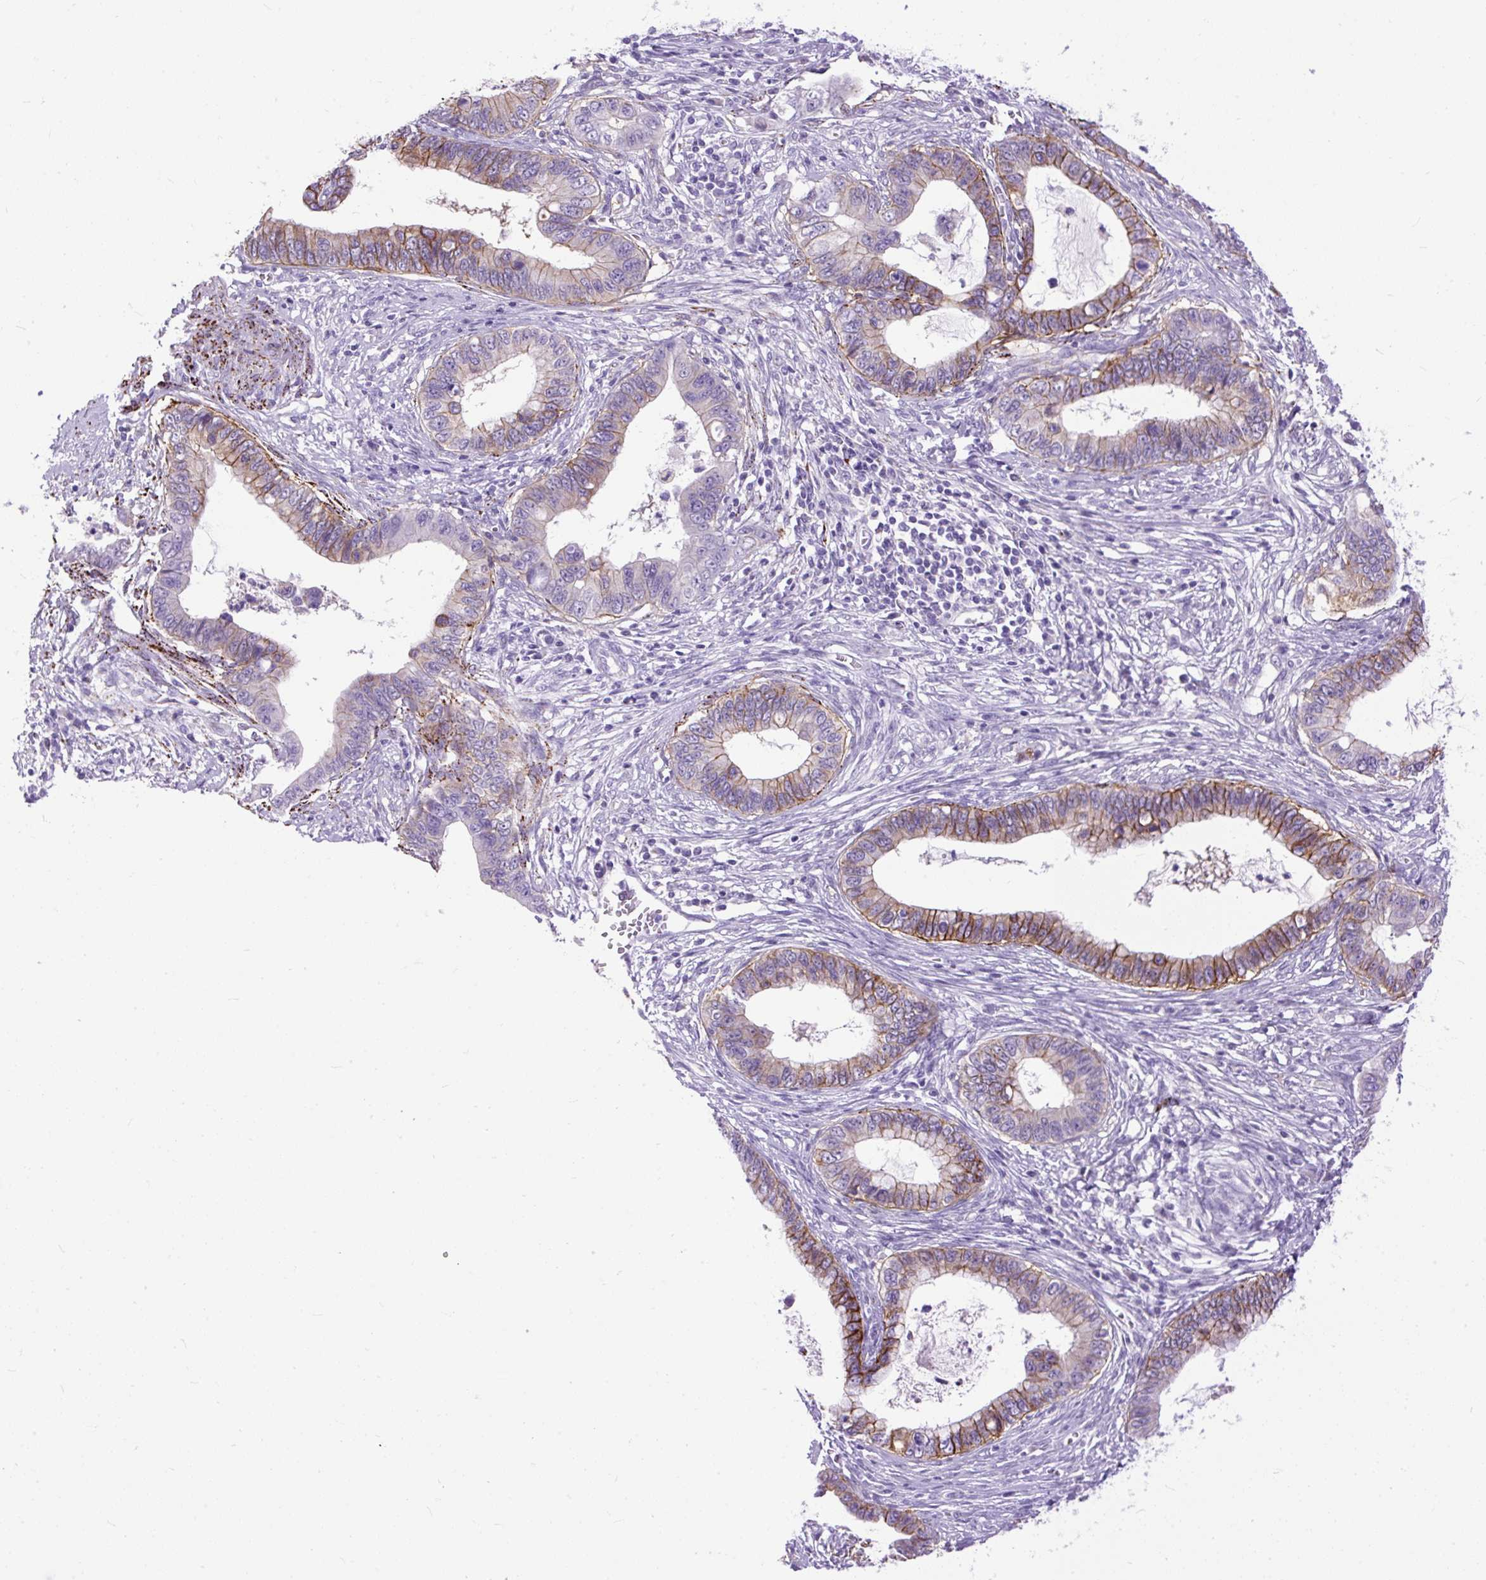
{"staining": {"intensity": "moderate", "quantity": "25%-75%", "location": "cytoplasmic/membranous"}, "tissue": "cervical cancer", "cell_type": "Tumor cells", "image_type": "cancer", "snomed": [{"axis": "morphology", "description": "Adenocarcinoma, NOS"}, {"axis": "topography", "description": "Cervix"}], "caption": "Protein expression by immunohistochemistry demonstrates moderate cytoplasmic/membranous expression in about 25%-75% of tumor cells in cervical cancer (adenocarcinoma).", "gene": "ZNF256", "patient": {"sex": "female", "age": 44}}